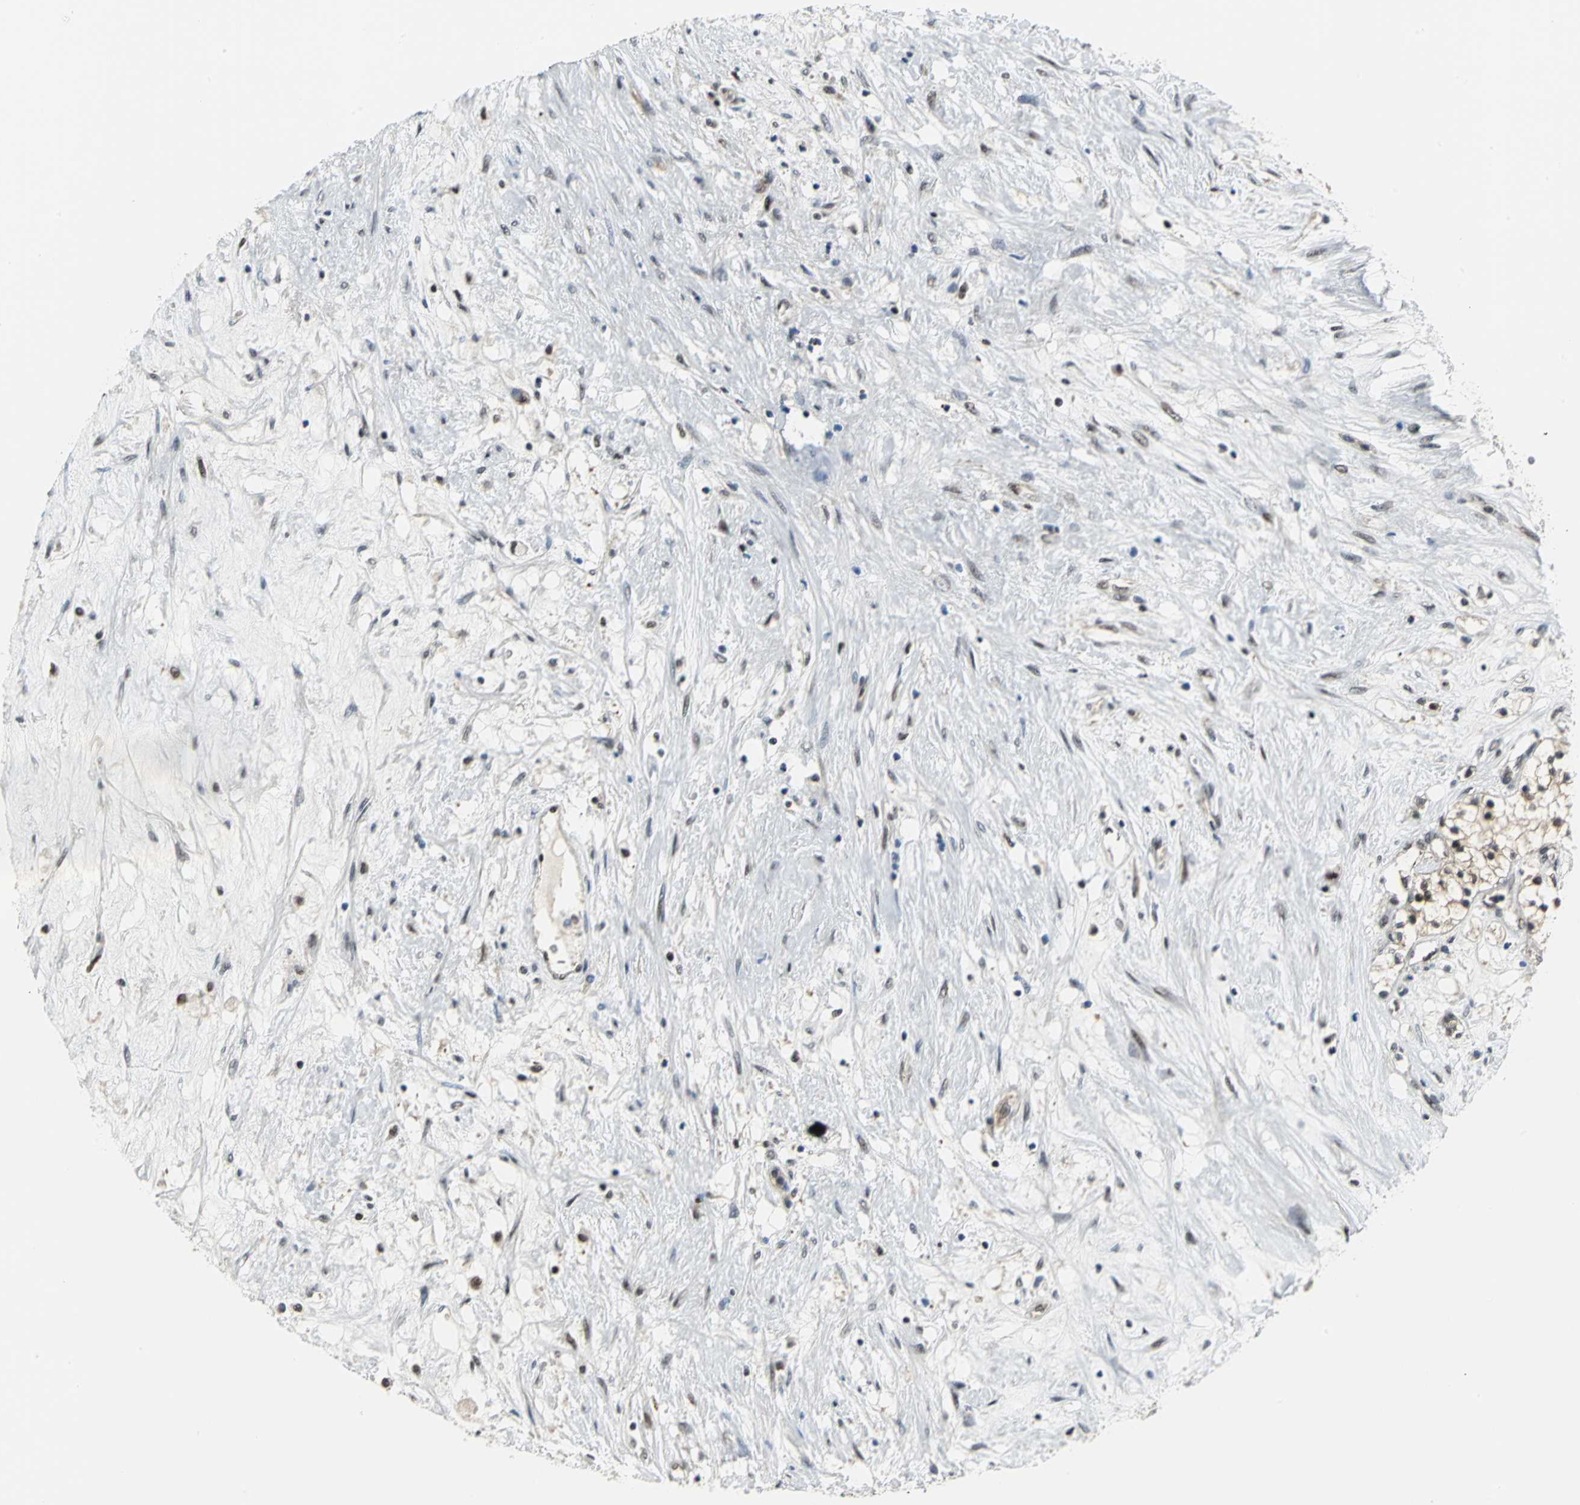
{"staining": {"intensity": "moderate", "quantity": "25%-75%", "location": "cytoplasmic/membranous,nuclear"}, "tissue": "renal cancer", "cell_type": "Tumor cells", "image_type": "cancer", "snomed": [{"axis": "morphology", "description": "Adenocarcinoma, NOS"}, {"axis": "topography", "description": "Kidney"}], "caption": "Immunohistochemical staining of renal cancer demonstrates moderate cytoplasmic/membranous and nuclear protein positivity in approximately 25%-75% of tumor cells.", "gene": "PSMA4", "patient": {"sex": "male", "age": 68}}